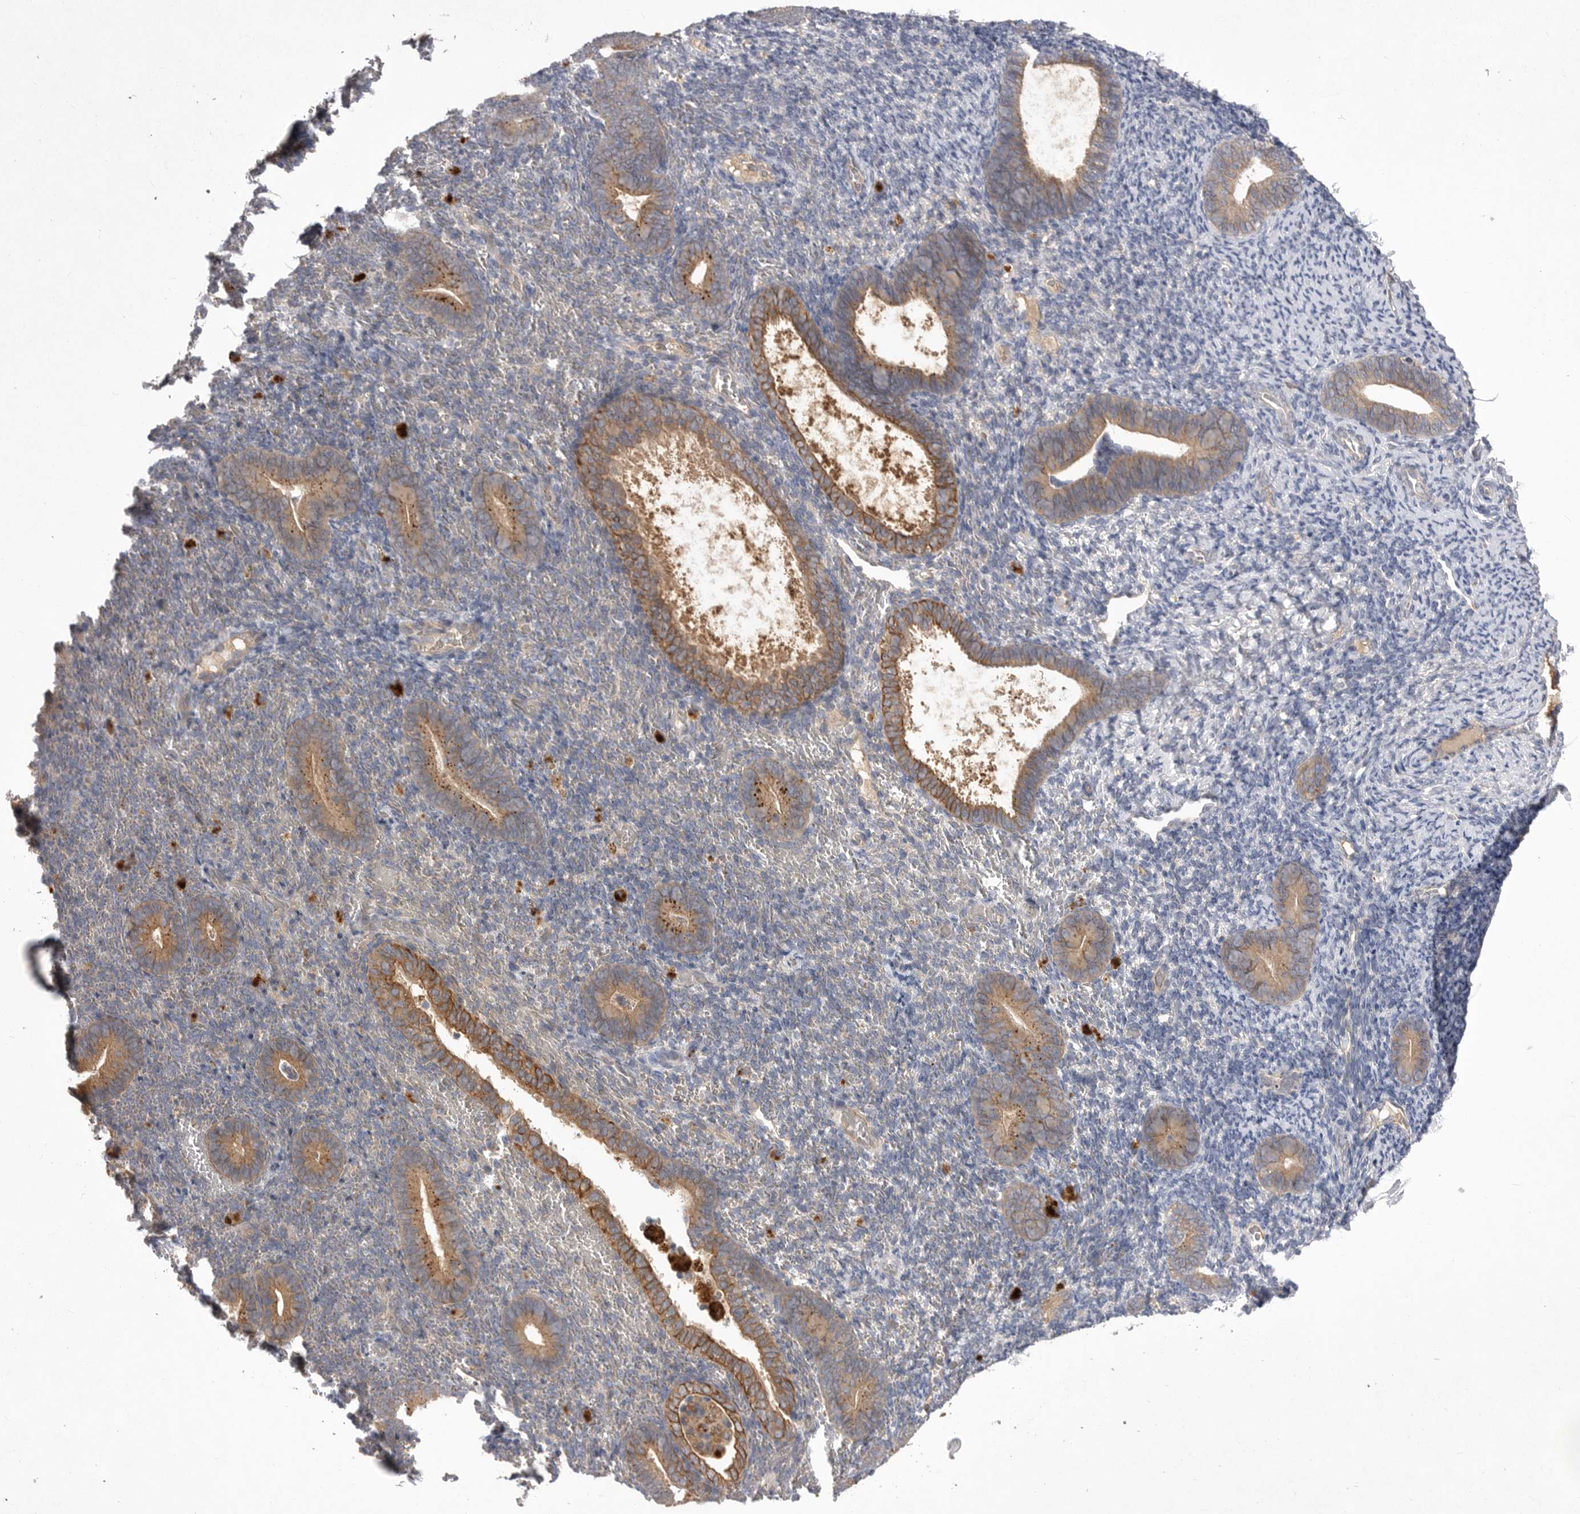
{"staining": {"intensity": "weak", "quantity": "<25%", "location": "cytoplasmic/membranous"}, "tissue": "endometrium", "cell_type": "Cells in endometrial stroma", "image_type": "normal", "snomed": [{"axis": "morphology", "description": "Normal tissue, NOS"}, {"axis": "topography", "description": "Endometrium"}], "caption": "A high-resolution image shows immunohistochemistry staining of unremarkable endometrium, which demonstrates no significant positivity in cells in endometrial stroma.", "gene": "DHDDS", "patient": {"sex": "female", "age": 51}}